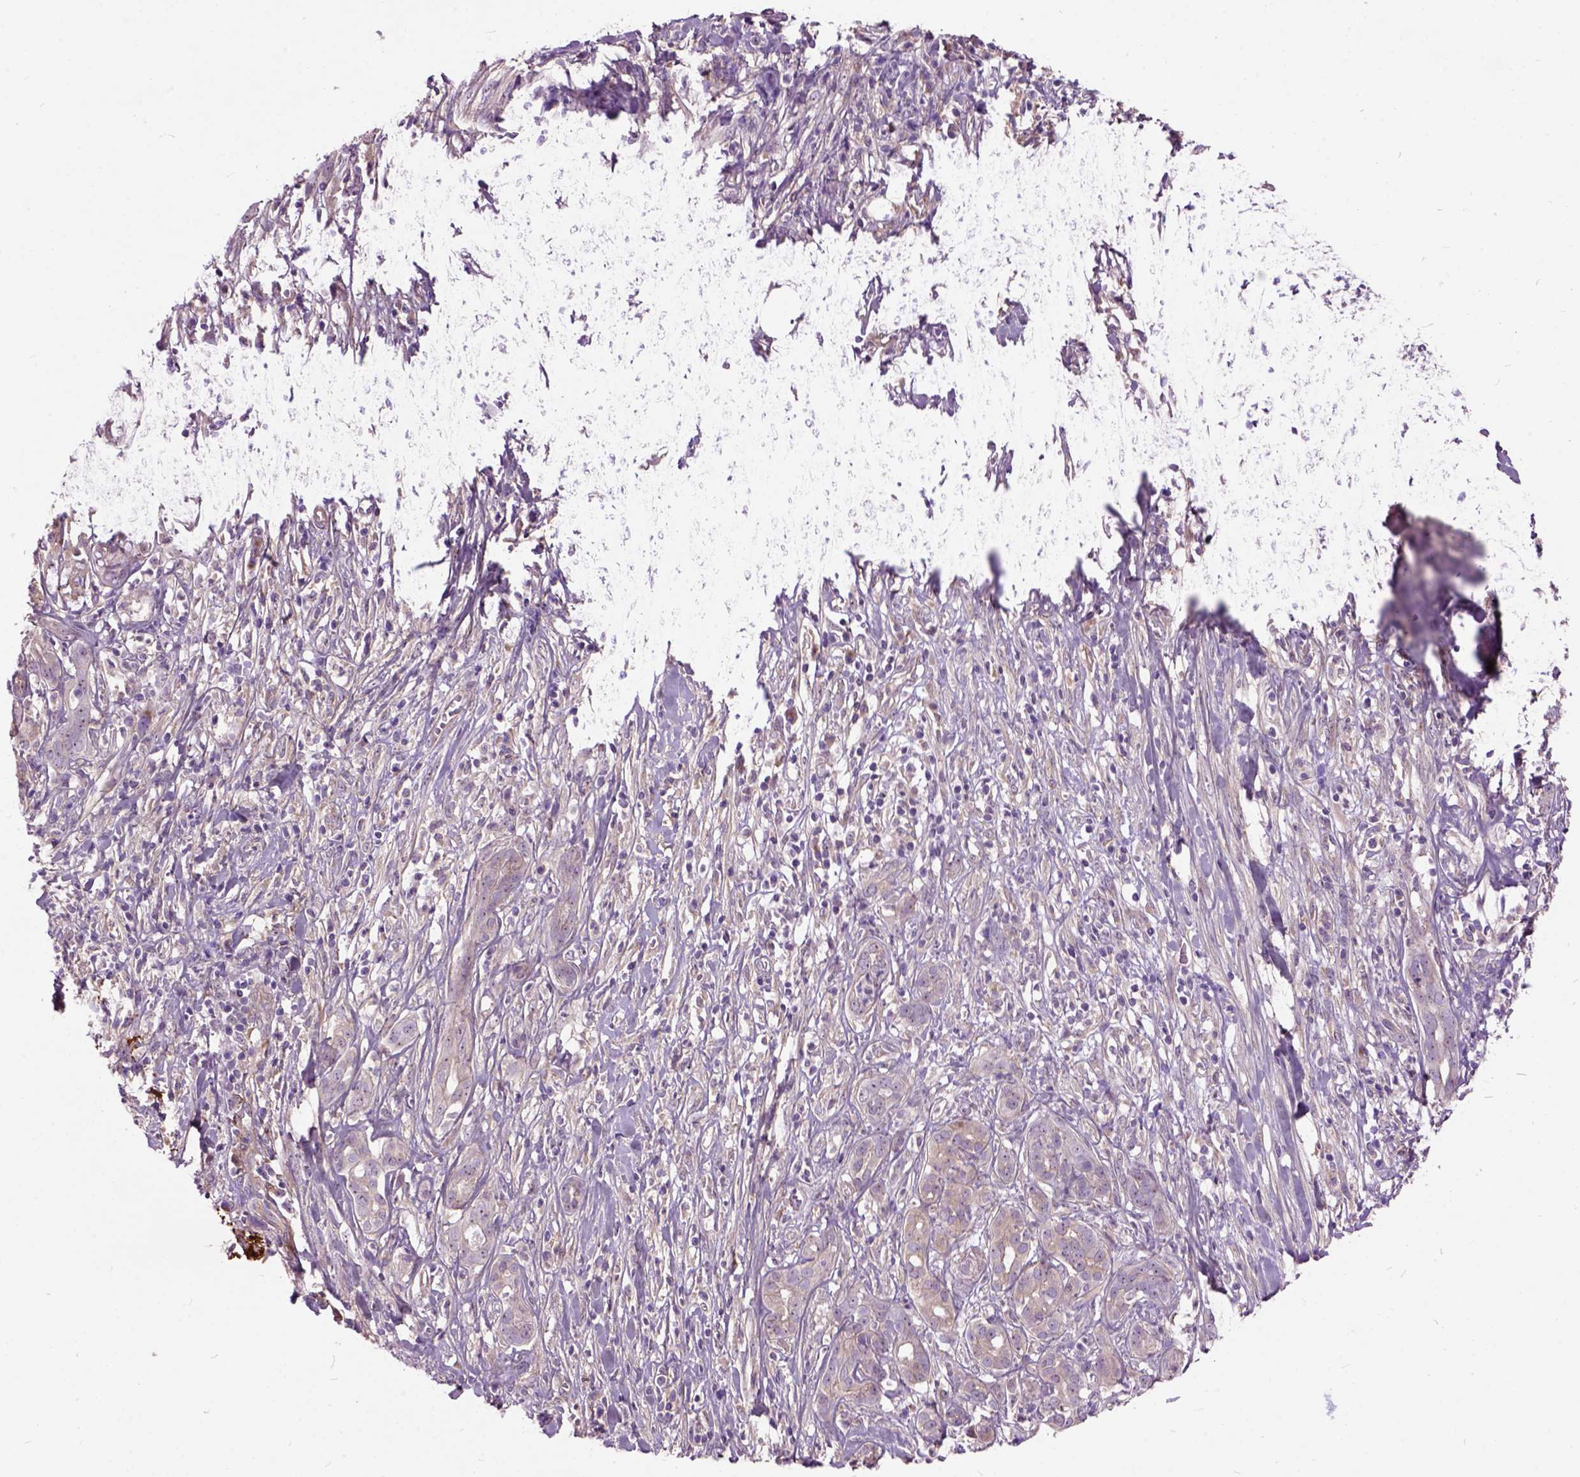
{"staining": {"intensity": "negative", "quantity": "none", "location": "none"}, "tissue": "pancreatic cancer", "cell_type": "Tumor cells", "image_type": "cancer", "snomed": [{"axis": "morphology", "description": "Adenocarcinoma, NOS"}, {"axis": "topography", "description": "Pancreas"}], "caption": "This histopathology image is of pancreatic cancer stained with immunohistochemistry (IHC) to label a protein in brown with the nuclei are counter-stained blue. There is no staining in tumor cells. (DAB (3,3'-diaminobenzidine) immunohistochemistry (IHC) with hematoxylin counter stain).", "gene": "MAPT", "patient": {"sex": "male", "age": 61}}